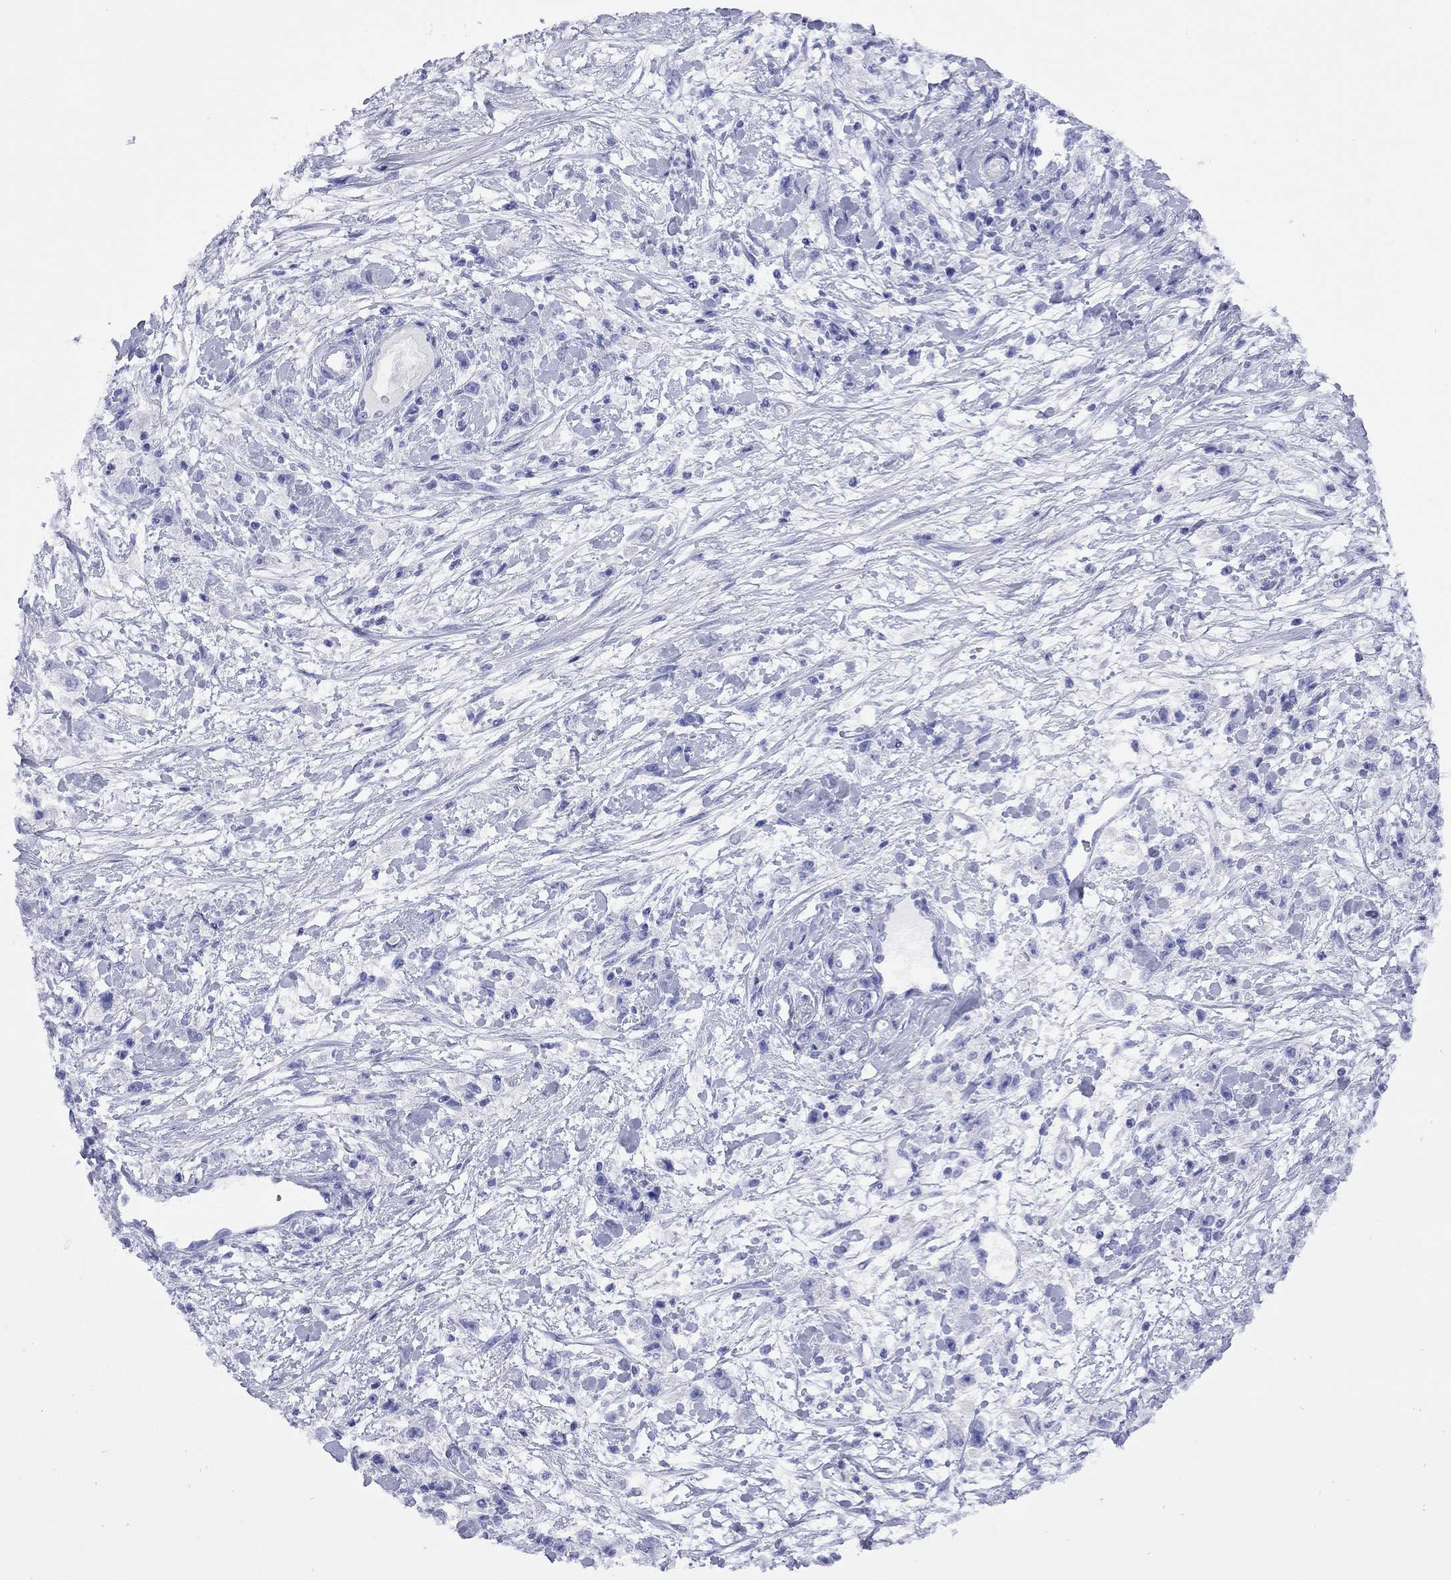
{"staining": {"intensity": "negative", "quantity": "none", "location": "none"}, "tissue": "stomach cancer", "cell_type": "Tumor cells", "image_type": "cancer", "snomed": [{"axis": "morphology", "description": "Adenocarcinoma, NOS"}, {"axis": "topography", "description": "Stomach"}], "caption": "A micrograph of human stomach adenocarcinoma is negative for staining in tumor cells.", "gene": "FIGLA", "patient": {"sex": "female", "age": 59}}